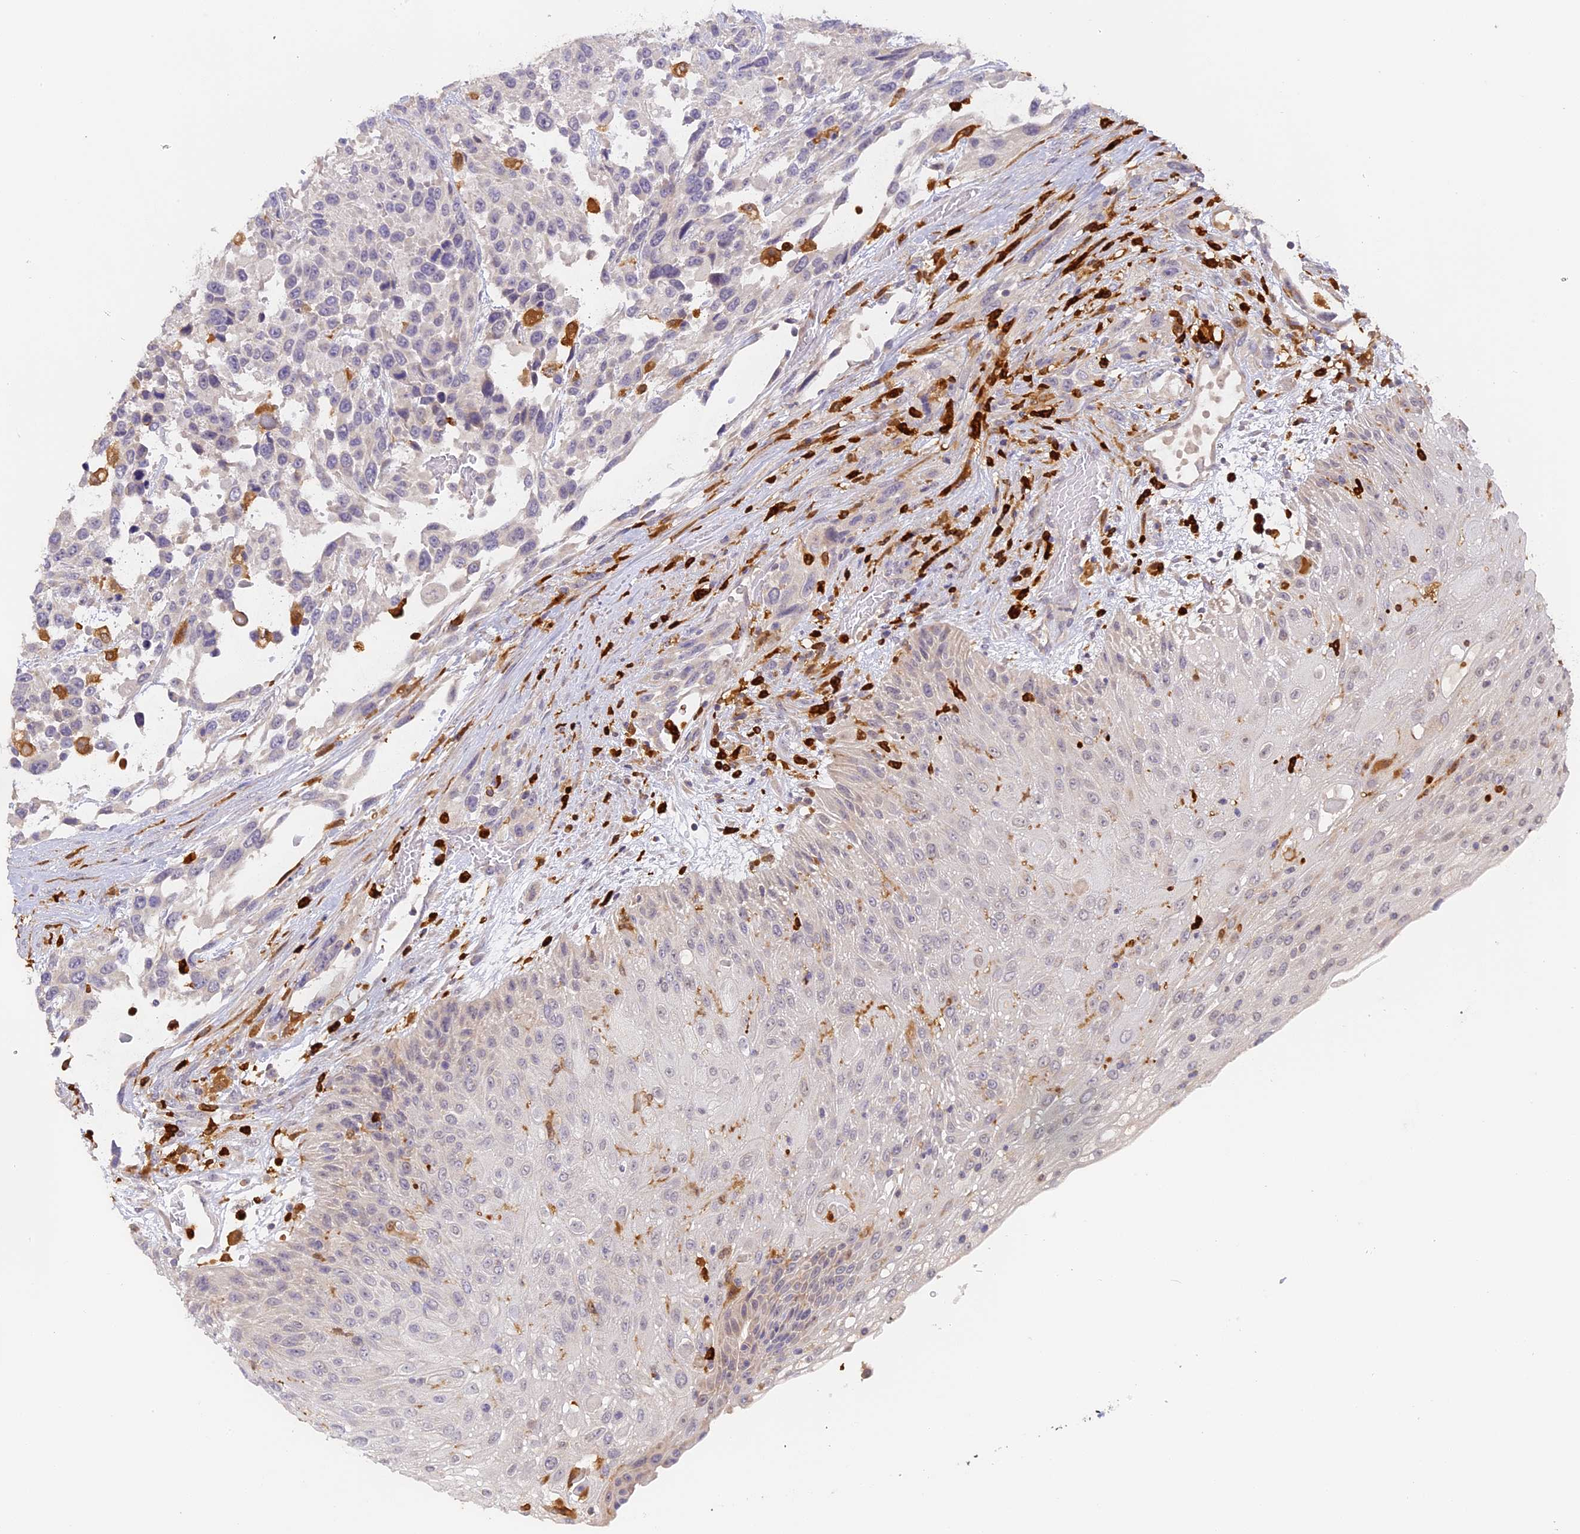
{"staining": {"intensity": "negative", "quantity": "none", "location": "none"}, "tissue": "urothelial cancer", "cell_type": "Tumor cells", "image_type": "cancer", "snomed": [{"axis": "morphology", "description": "Urothelial carcinoma, High grade"}, {"axis": "topography", "description": "Urinary bladder"}], "caption": "Immunohistochemical staining of urothelial cancer displays no significant staining in tumor cells. (Stains: DAB (3,3'-diaminobenzidine) immunohistochemistry (IHC) with hematoxylin counter stain, Microscopy: brightfield microscopy at high magnification).", "gene": "NCF4", "patient": {"sex": "female", "age": 70}}